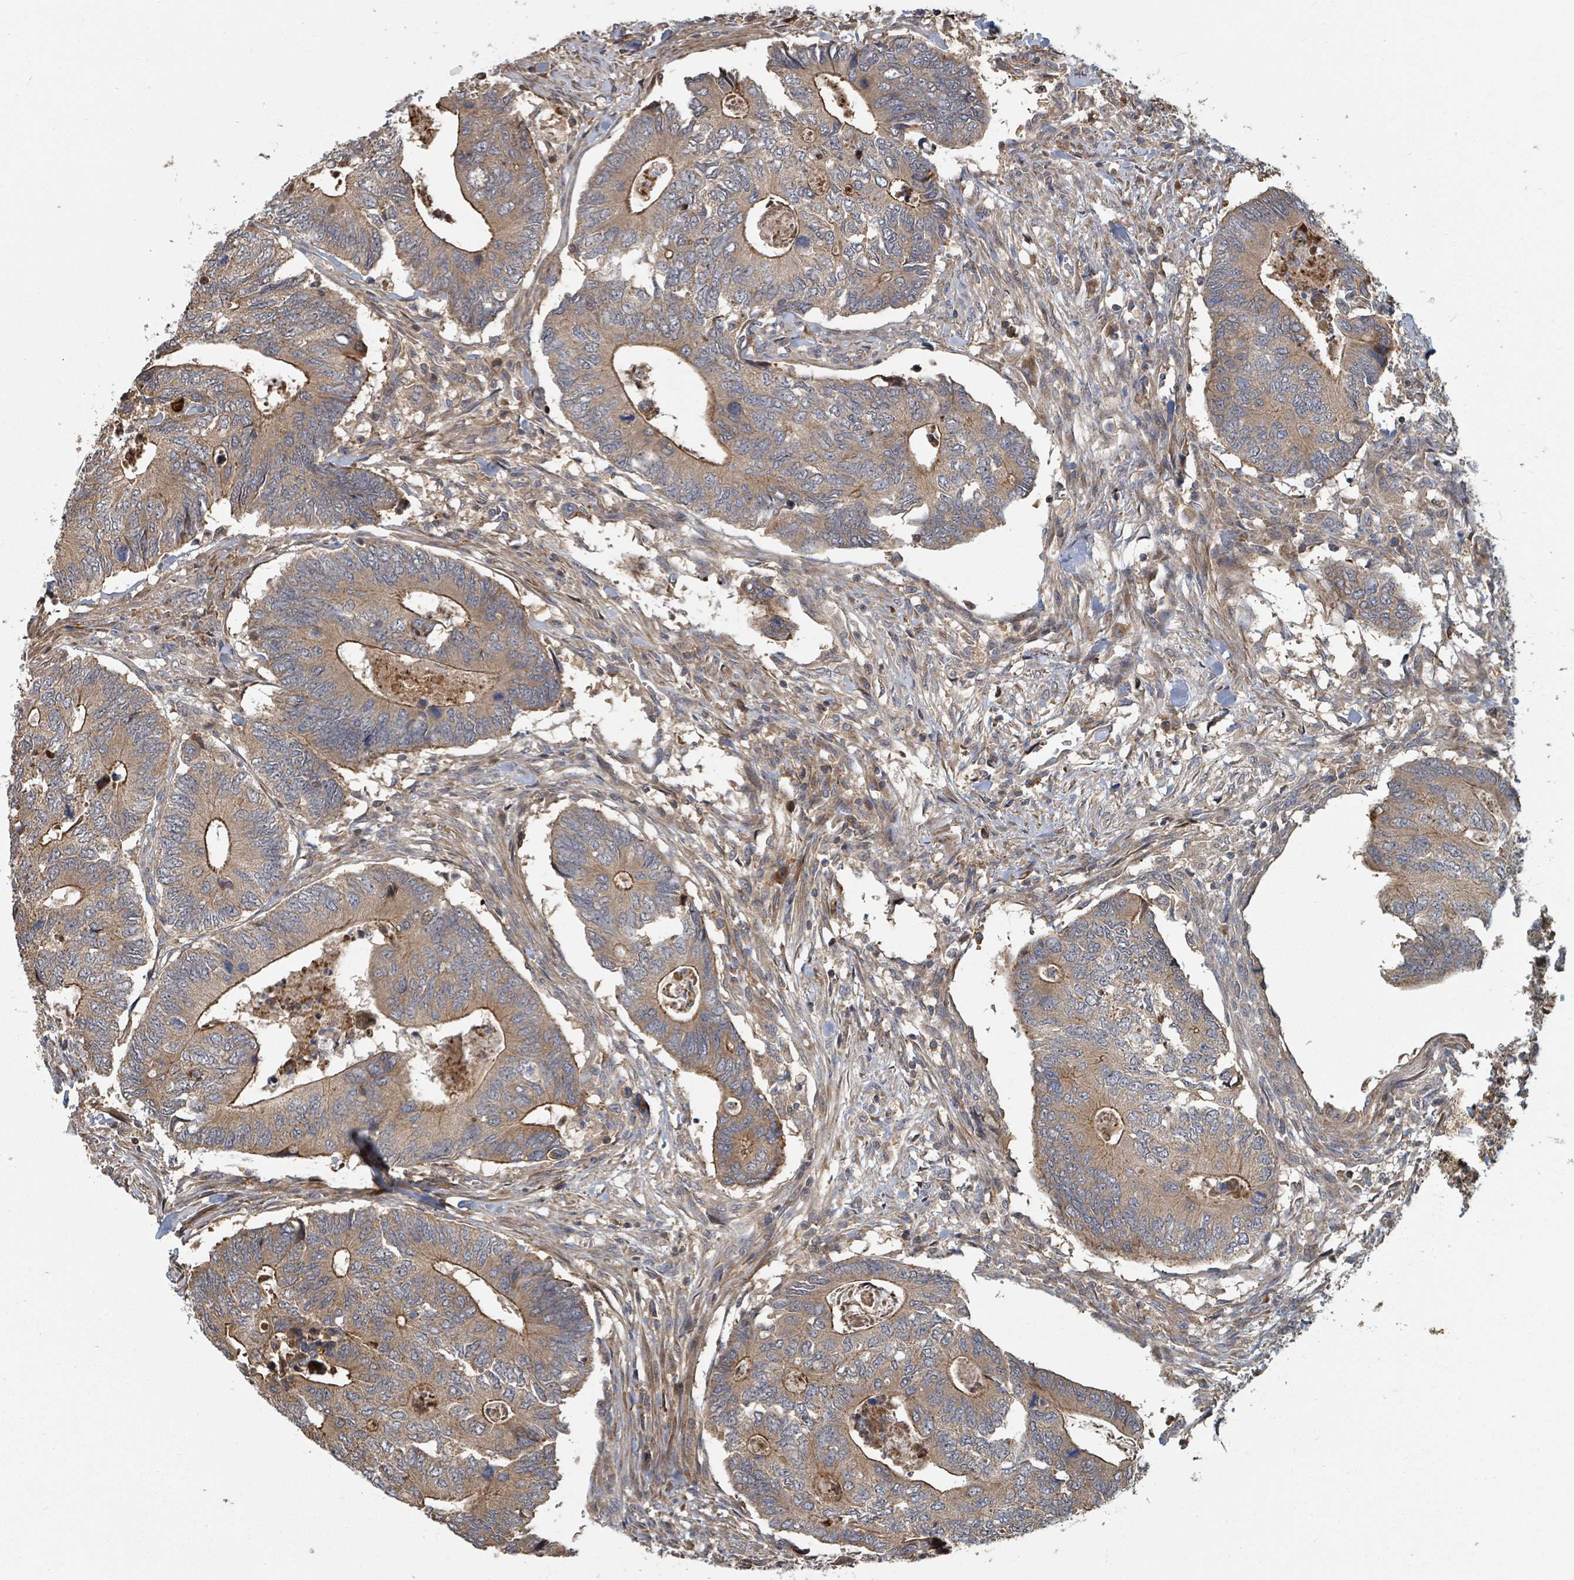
{"staining": {"intensity": "strong", "quantity": ">75%", "location": "cytoplasmic/membranous"}, "tissue": "colorectal cancer", "cell_type": "Tumor cells", "image_type": "cancer", "snomed": [{"axis": "morphology", "description": "Adenocarcinoma, NOS"}, {"axis": "topography", "description": "Colon"}], "caption": "This histopathology image shows colorectal cancer (adenocarcinoma) stained with immunohistochemistry to label a protein in brown. The cytoplasmic/membranous of tumor cells show strong positivity for the protein. Nuclei are counter-stained blue.", "gene": "DPM1", "patient": {"sex": "male", "age": 87}}